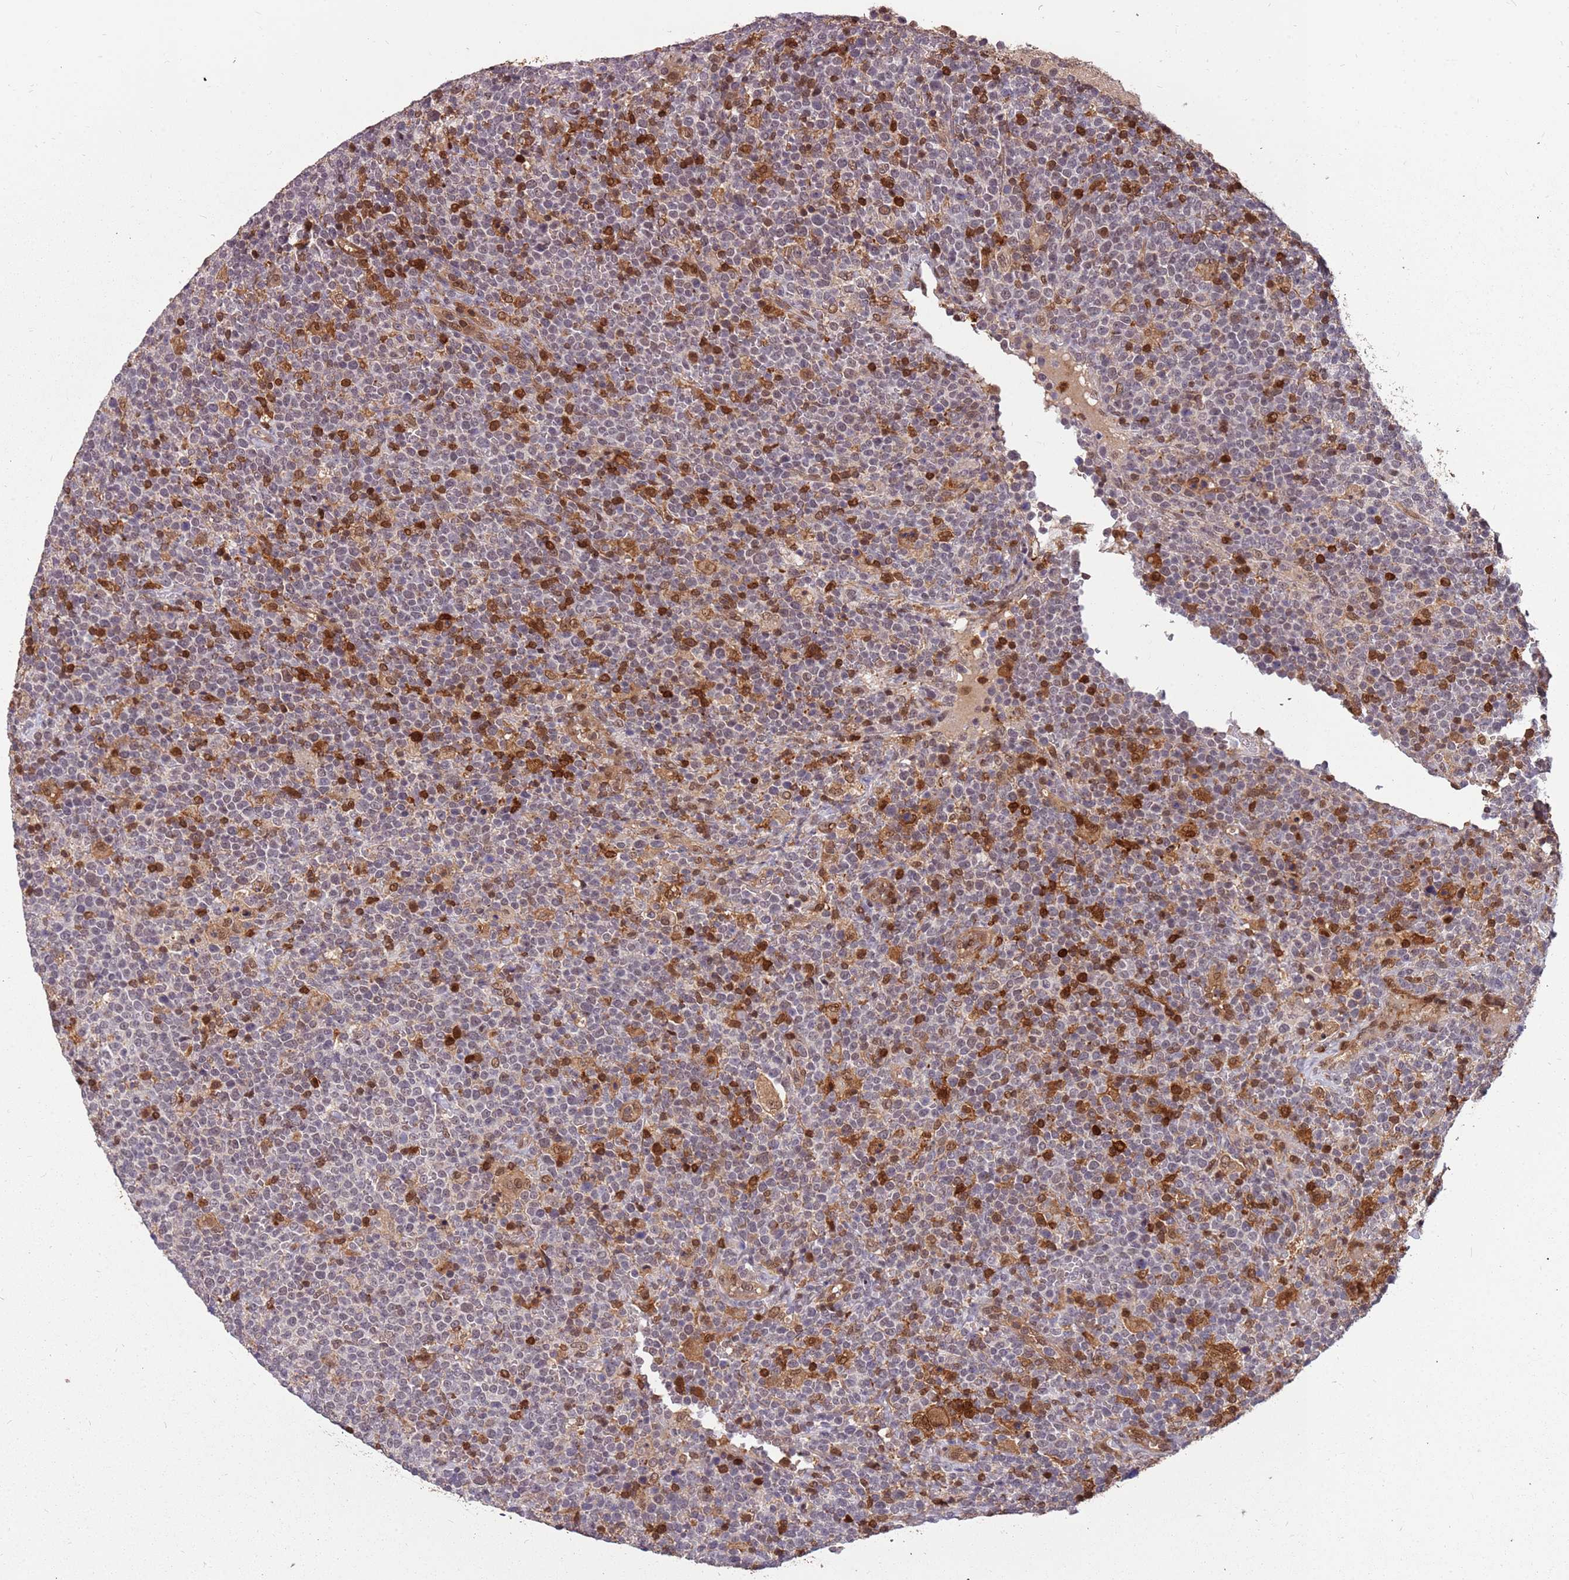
{"staining": {"intensity": "negative", "quantity": "none", "location": "none"}, "tissue": "lymphoma", "cell_type": "Tumor cells", "image_type": "cancer", "snomed": [{"axis": "morphology", "description": "Malignant lymphoma, non-Hodgkin's type, High grade"}, {"axis": "topography", "description": "Lymph node"}], "caption": "This is an immunohistochemistry (IHC) histopathology image of human high-grade malignant lymphoma, non-Hodgkin's type. There is no expression in tumor cells.", "gene": "GBP2", "patient": {"sex": "male", "age": 61}}